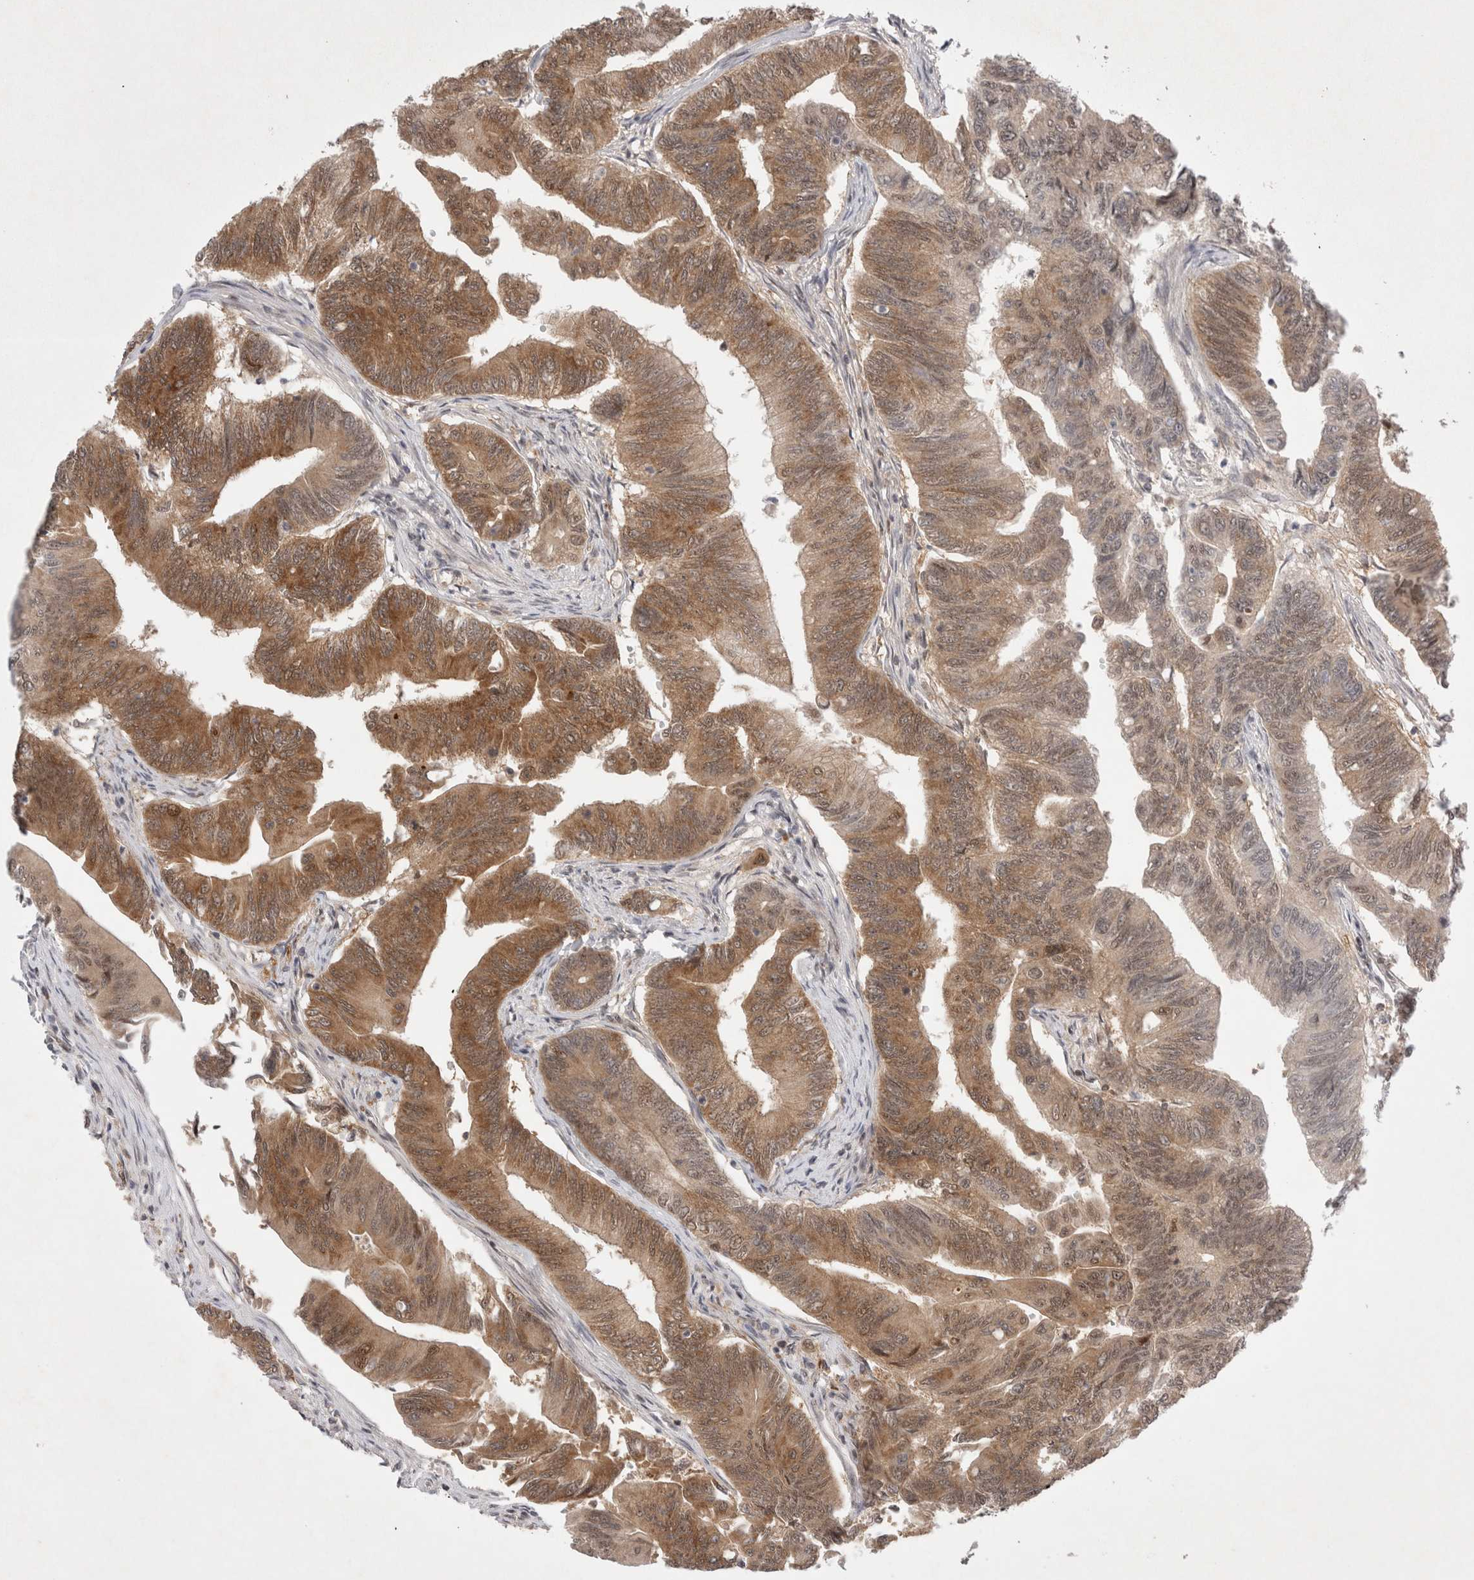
{"staining": {"intensity": "moderate", "quantity": ">75%", "location": "cytoplasmic/membranous,nuclear"}, "tissue": "colorectal cancer", "cell_type": "Tumor cells", "image_type": "cancer", "snomed": [{"axis": "morphology", "description": "Adenoma, NOS"}, {"axis": "morphology", "description": "Adenocarcinoma, NOS"}, {"axis": "topography", "description": "Colon"}], "caption": "Colorectal adenoma tissue shows moderate cytoplasmic/membranous and nuclear staining in about >75% of tumor cells The staining was performed using DAB, with brown indicating positive protein expression. Nuclei are stained blue with hematoxylin.", "gene": "WIPF2", "patient": {"sex": "male", "age": 79}}